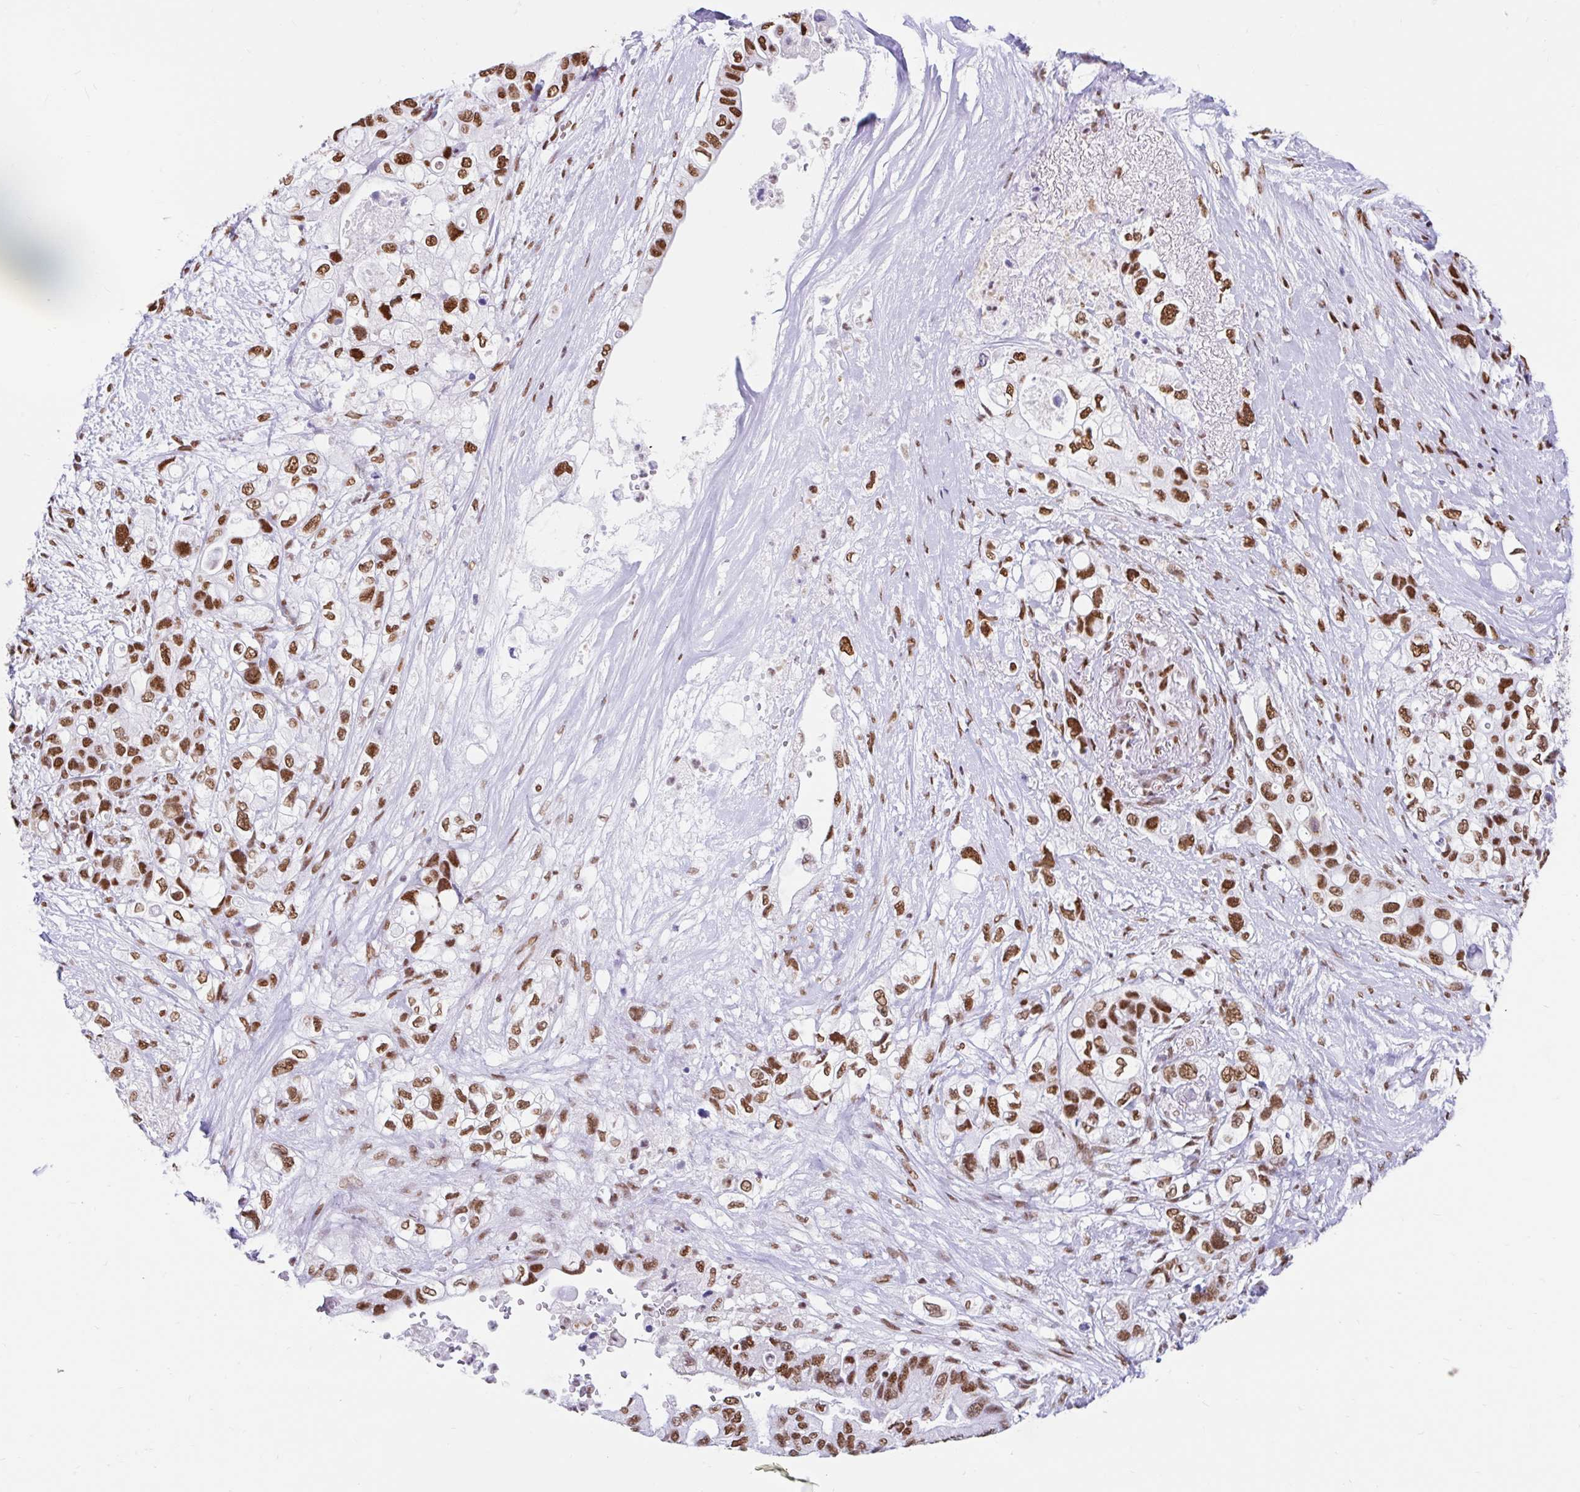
{"staining": {"intensity": "strong", "quantity": ">75%", "location": "nuclear"}, "tissue": "pancreatic cancer", "cell_type": "Tumor cells", "image_type": "cancer", "snomed": [{"axis": "morphology", "description": "Adenocarcinoma, NOS"}, {"axis": "topography", "description": "Pancreas"}], "caption": "Strong nuclear positivity for a protein is present in about >75% of tumor cells of pancreatic cancer (adenocarcinoma) using immunohistochemistry.", "gene": "KHDRBS1", "patient": {"sex": "female", "age": 72}}